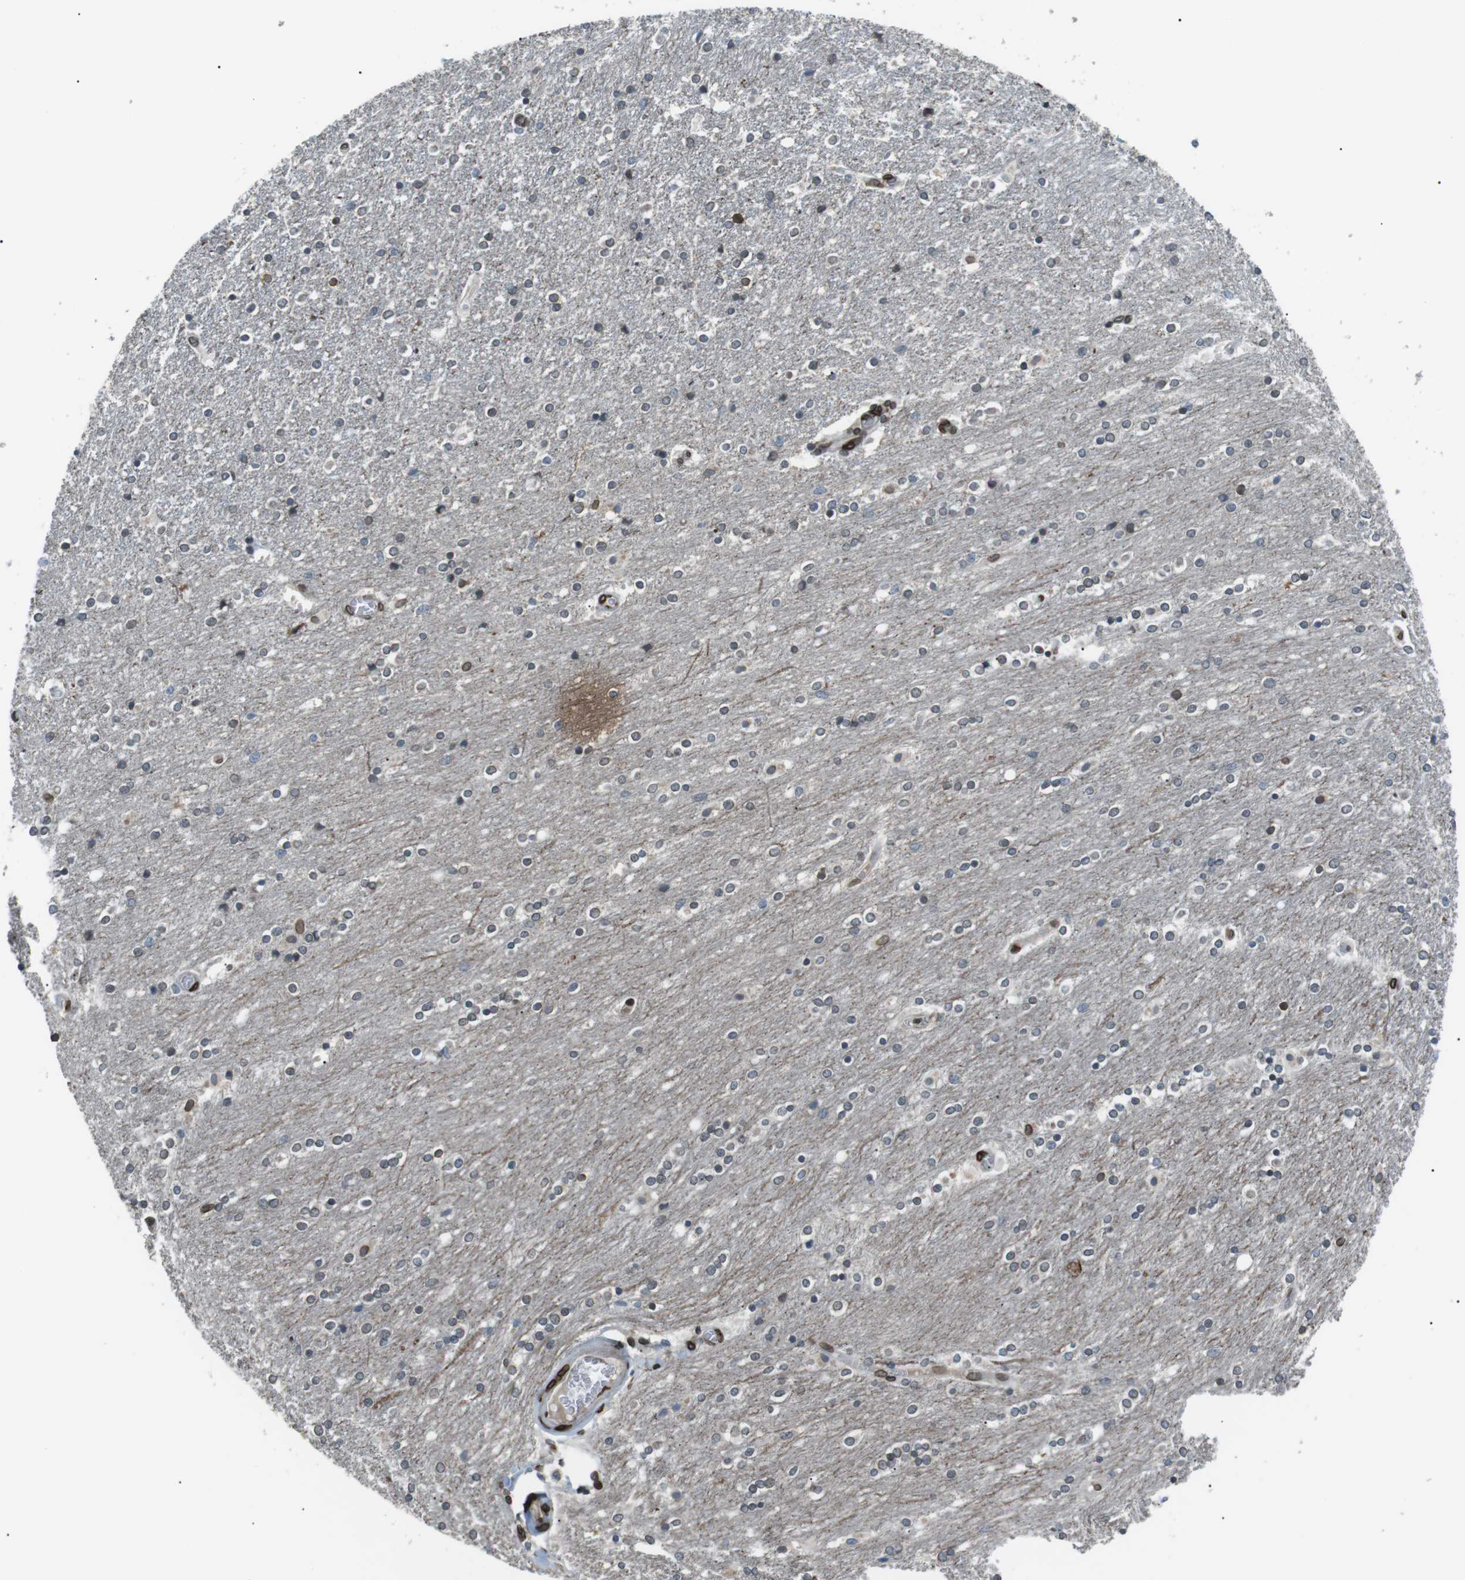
{"staining": {"intensity": "moderate", "quantity": "<25%", "location": "cytoplasmic/membranous,nuclear"}, "tissue": "caudate", "cell_type": "Glial cells", "image_type": "normal", "snomed": [{"axis": "morphology", "description": "Normal tissue, NOS"}, {"axis": "topography", "description": "Lateral ventricle wall"}], "caption": "Immunohistochemistry (DAB (3,3'-diaminobenzidine)) staining of unremarkable caudate demonstrates moderate cytoplasmic/membranous,nuclear protein expression in approximately <25% of glial cells. Using DAB (brown) and hematoxylin (blue) stains, captured at high magnification using brightfield microscopy.", "gene": "TMX4", "patient": {"sex": "female", "age": 54}}